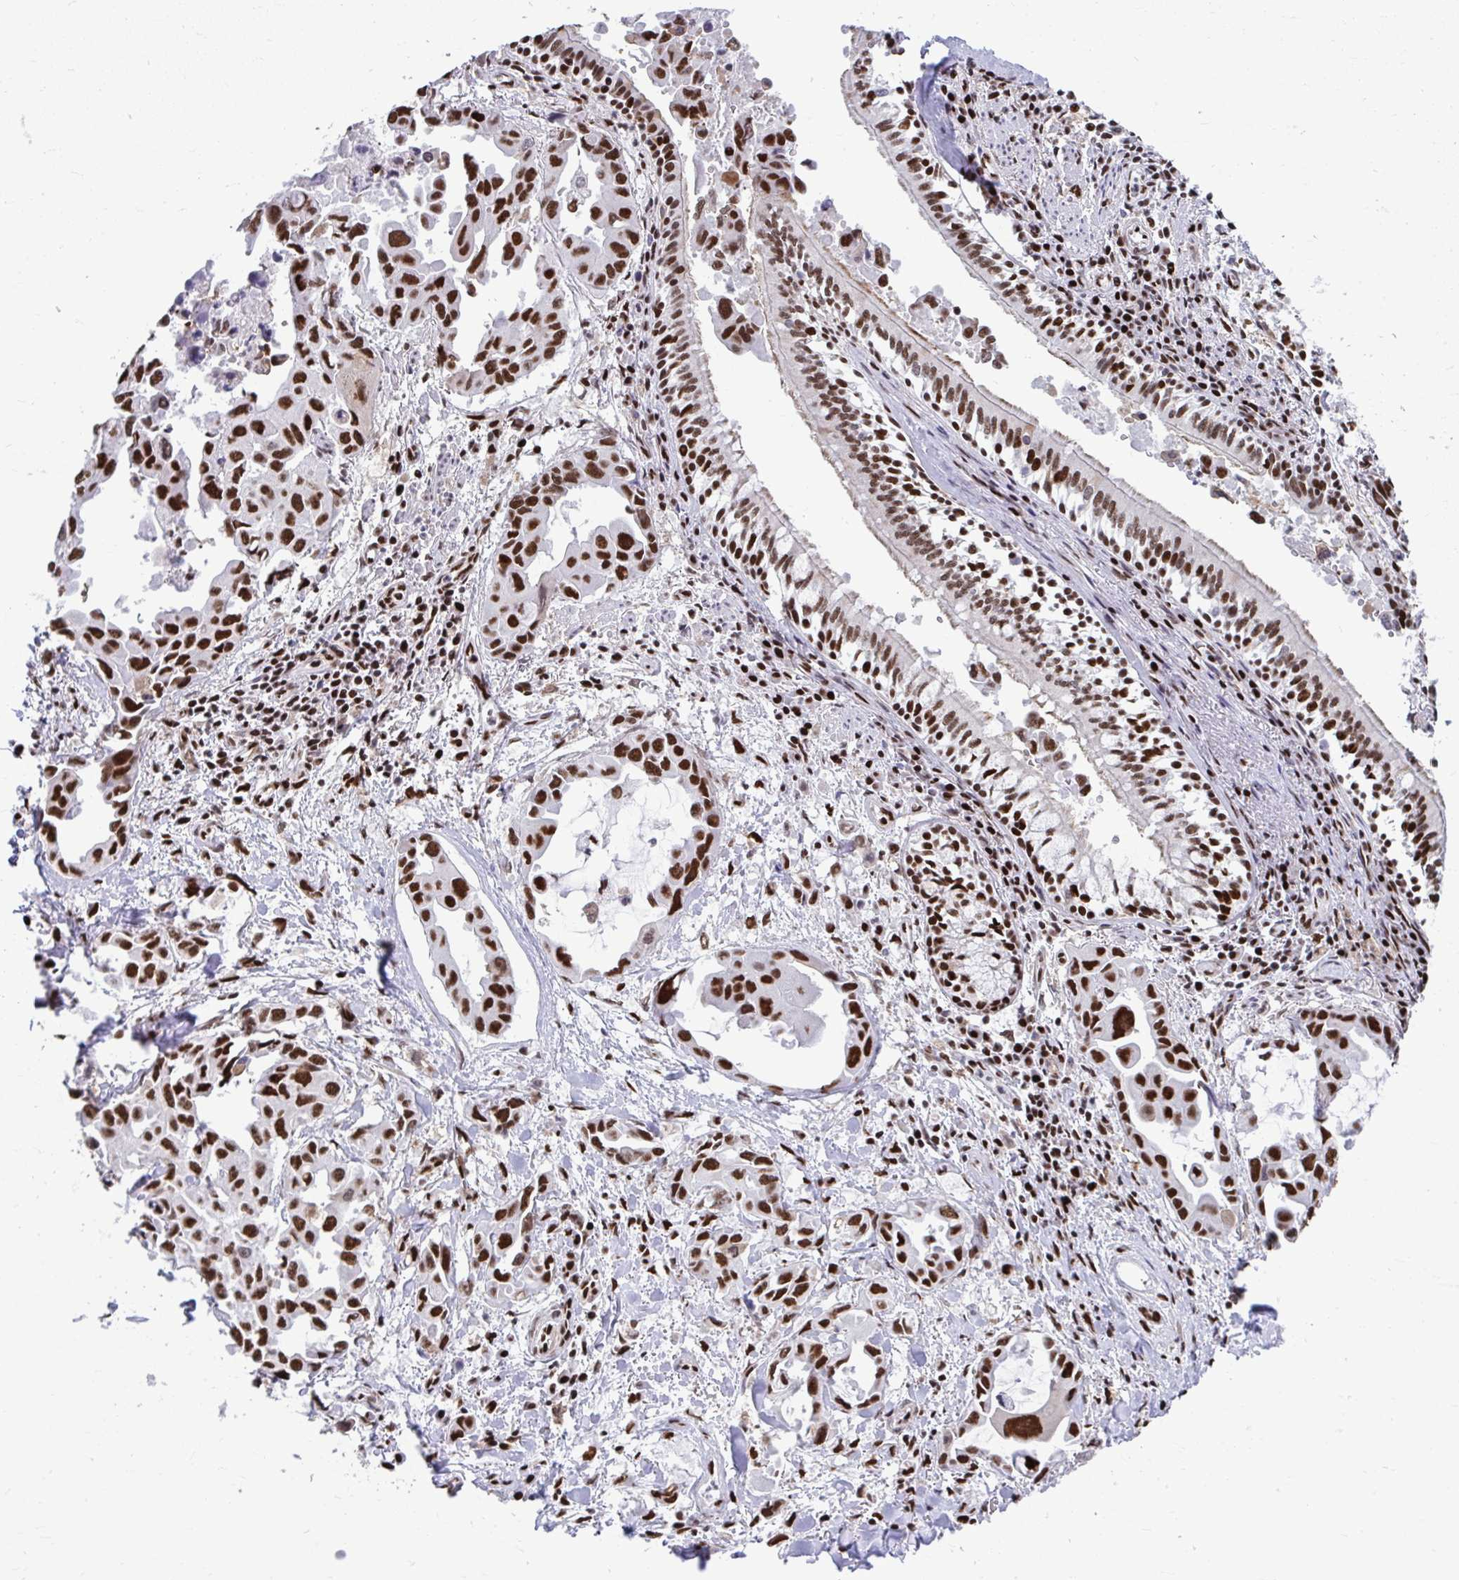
{"staining": {"intensity": "strong", "quantity": ">75%", "location": "nuclear"}, "tissue": "lung cancer", "cell_type": "Tumor cells", "image_type": "cancer", "snomed": [{"axis": "morphology", "description": "Adenocarcinoma, NOS"}, {"axis": "topography", "description": "Lung"}], "caption": "DAB (3,3'-diaminobenzidine) immunohistochemical staining of lung adenocarcinoma displays strong nuclear protein positivity in approximately >75% of tumor cells.", "gene": "SLC35C2", "patient": {"sex": "male", "age": 64}}